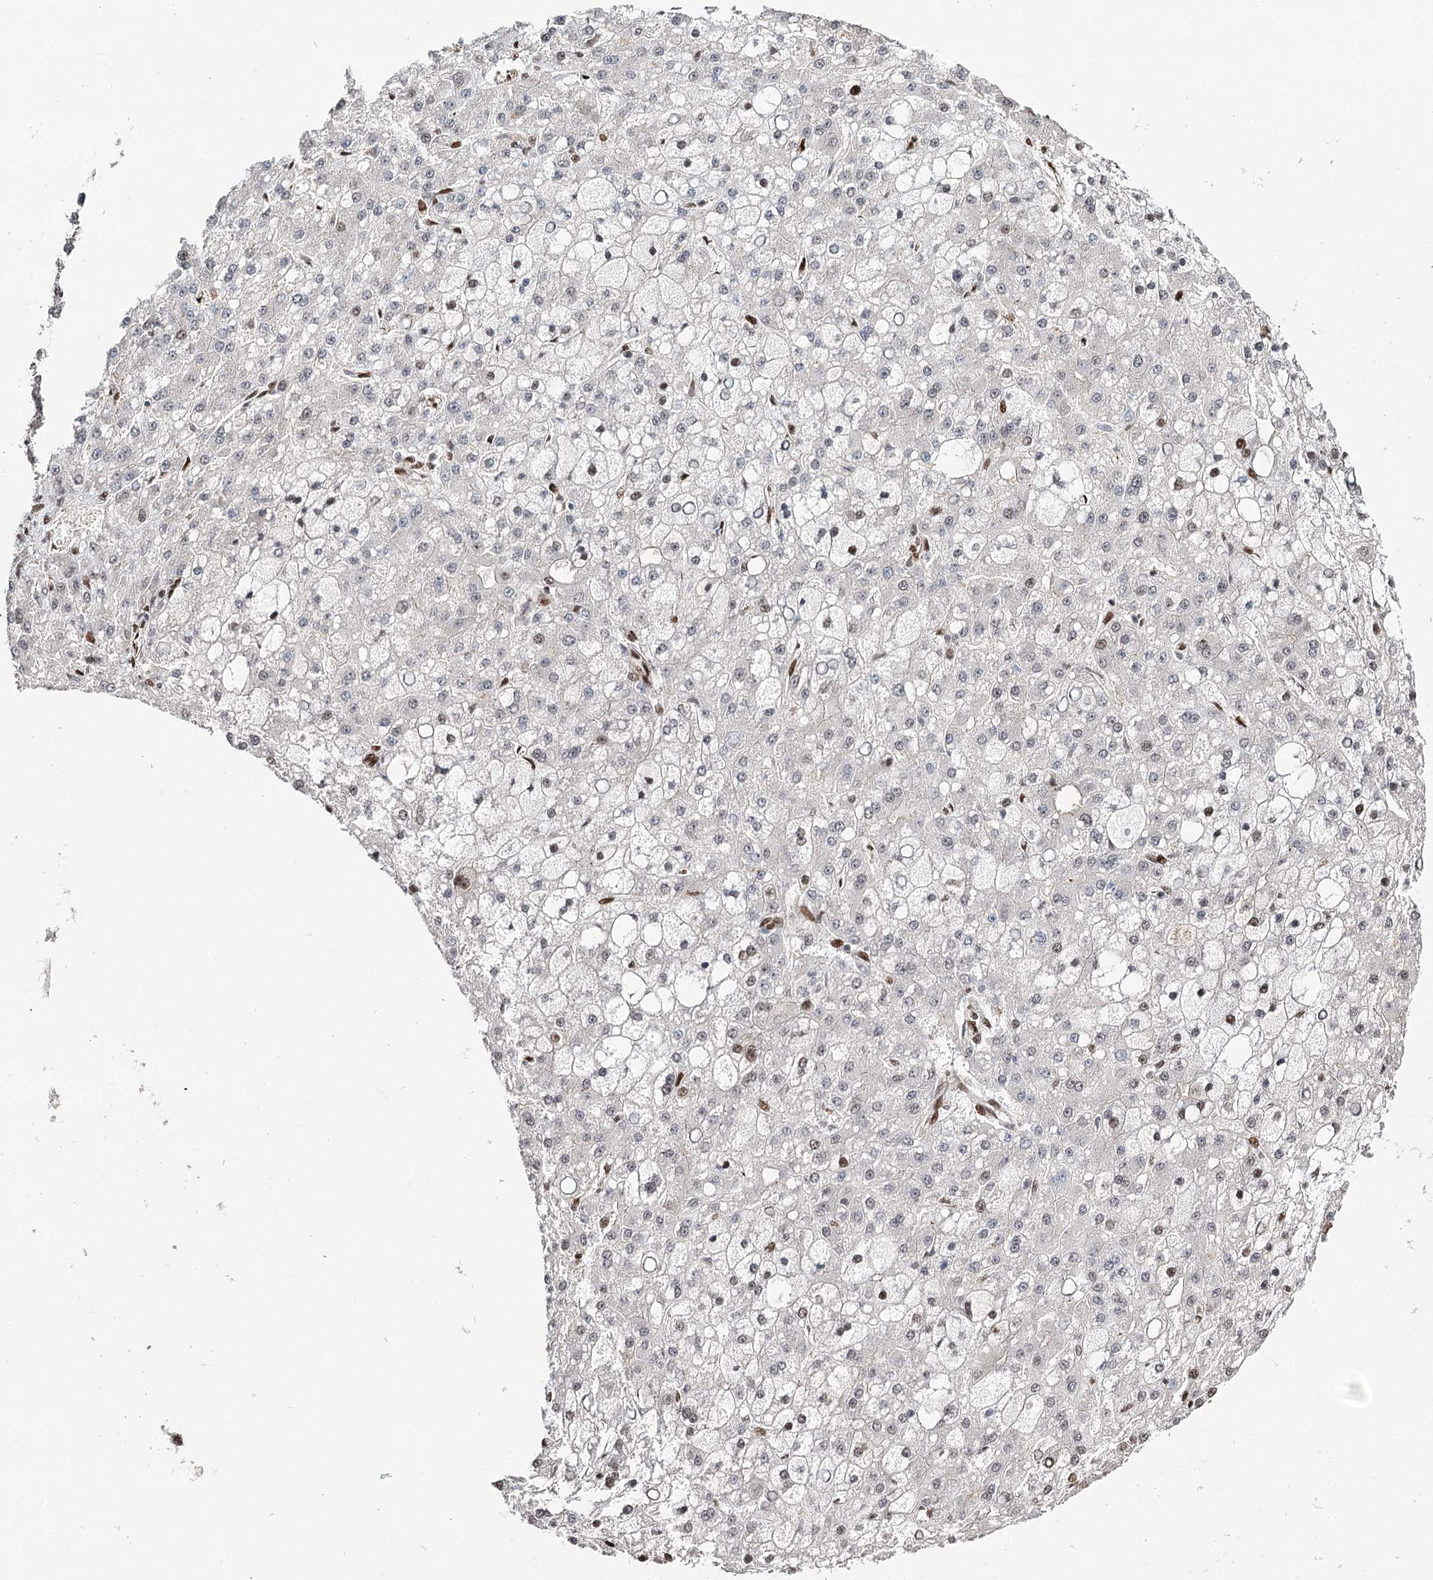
{"staining": {"intensity": "moderate", "quantity": "<25%", "location": "nuclear"}, "tissue": "liver cancer", "cell_type": "Tumor cells", "image_type": "cancer", "snomed": [{"axis": "morphology", "description": "Carcinoma, Hepatocellular, NOS"}, {"axis": "topography", "description": "Liver"}], "caption": "Immunohistochemistry (IHC) staining of hepatocellular carcinoma (liver), which exhibits low levels of moderate nuclear positivity in approximately <25% of tumor cells indicating moderate nuclear protein staining. The staining was performed using DAB (brown) for protein detection and nuclei were counterstained in hematoxylin (blue).", "gene": "RPS27A", "patient": {"sex": "male", "age": 67}}